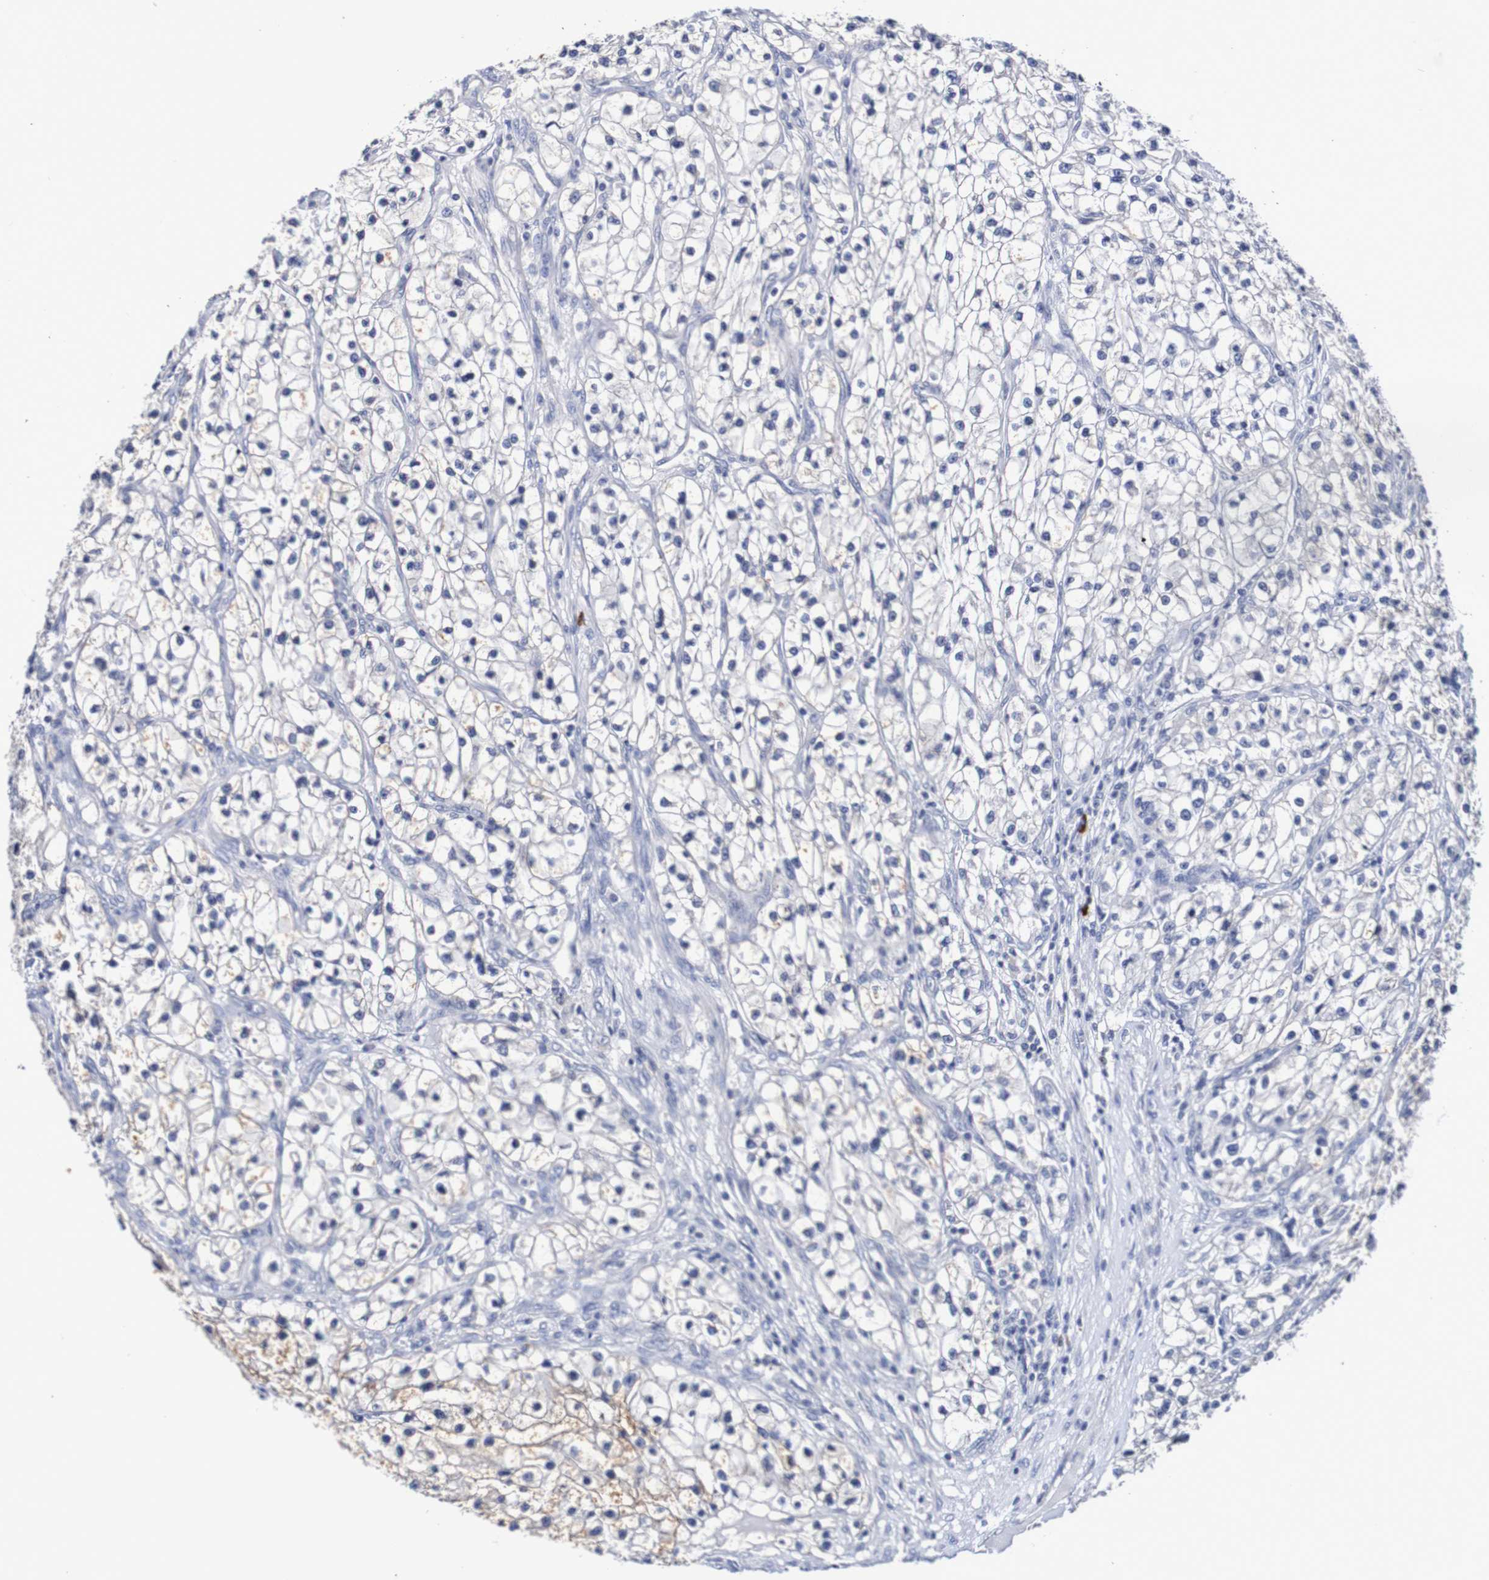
{"staining": {"intensity": "moderate", "quantity": "<25%", "location": "cytoplasmic/membranous"}, "tissue": "renal cancer", "cell_type": "Tumor cells", "image_type": "cancer", "snomed": [{"axis": "morphology", "description": "Adenocarcinoma, NOS"}, {"axis": "topography", "description": "Kidney"}], "caption": "Immunohistochemical staining of renal cancer (adenocarcinoma) reveals low levels of moderate cytoplasmic/membranous protein positivity in about <25% of tumor cells. (DAB = brown stain, brightfield microscopy at high magnification).", "gene": "ACVR1C", "patient": {"sex": "female", "age": 57}}